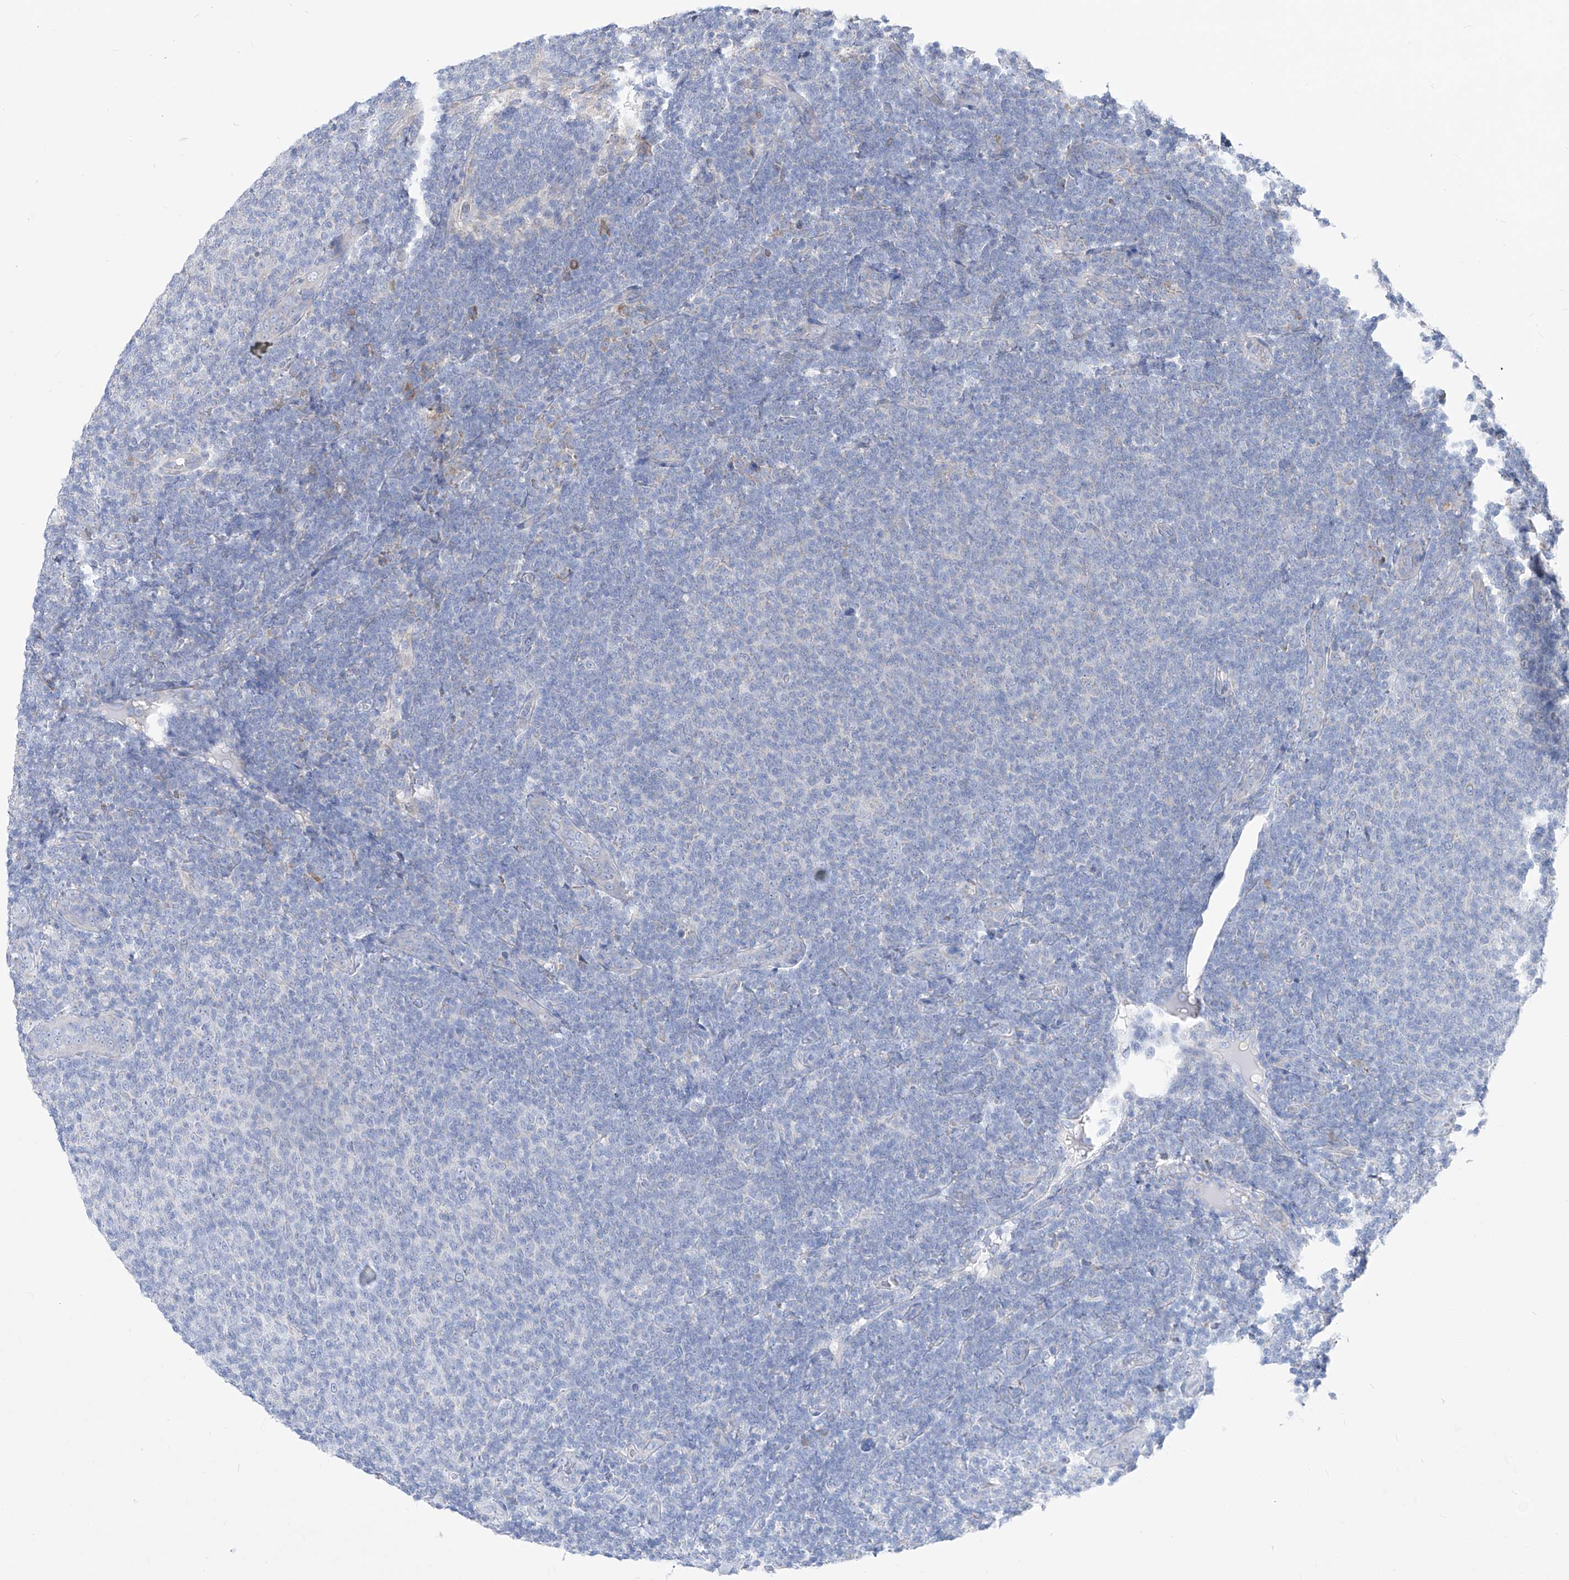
{"staining": {"intensity": "negative", "quantity": "none", "location": "none"}, "tissue": "lymphoma", "cell_type": "Tumor cells", "image_type": "cancer", "snomed": [{"axis": "morphology", "description": "Malignant lymphoma, non-Hodgkin's type, Low grade"}, {"axis": "topography", "description": "Lymph node"}], "caption": "Malignant lymphoma, non-Hodgkin's type (low-grade) was stained to show a protein in brown. There is no significant expression in tumor cells.", "gene": "UFL1", "patient": {"sex": "male", "age": 66}}